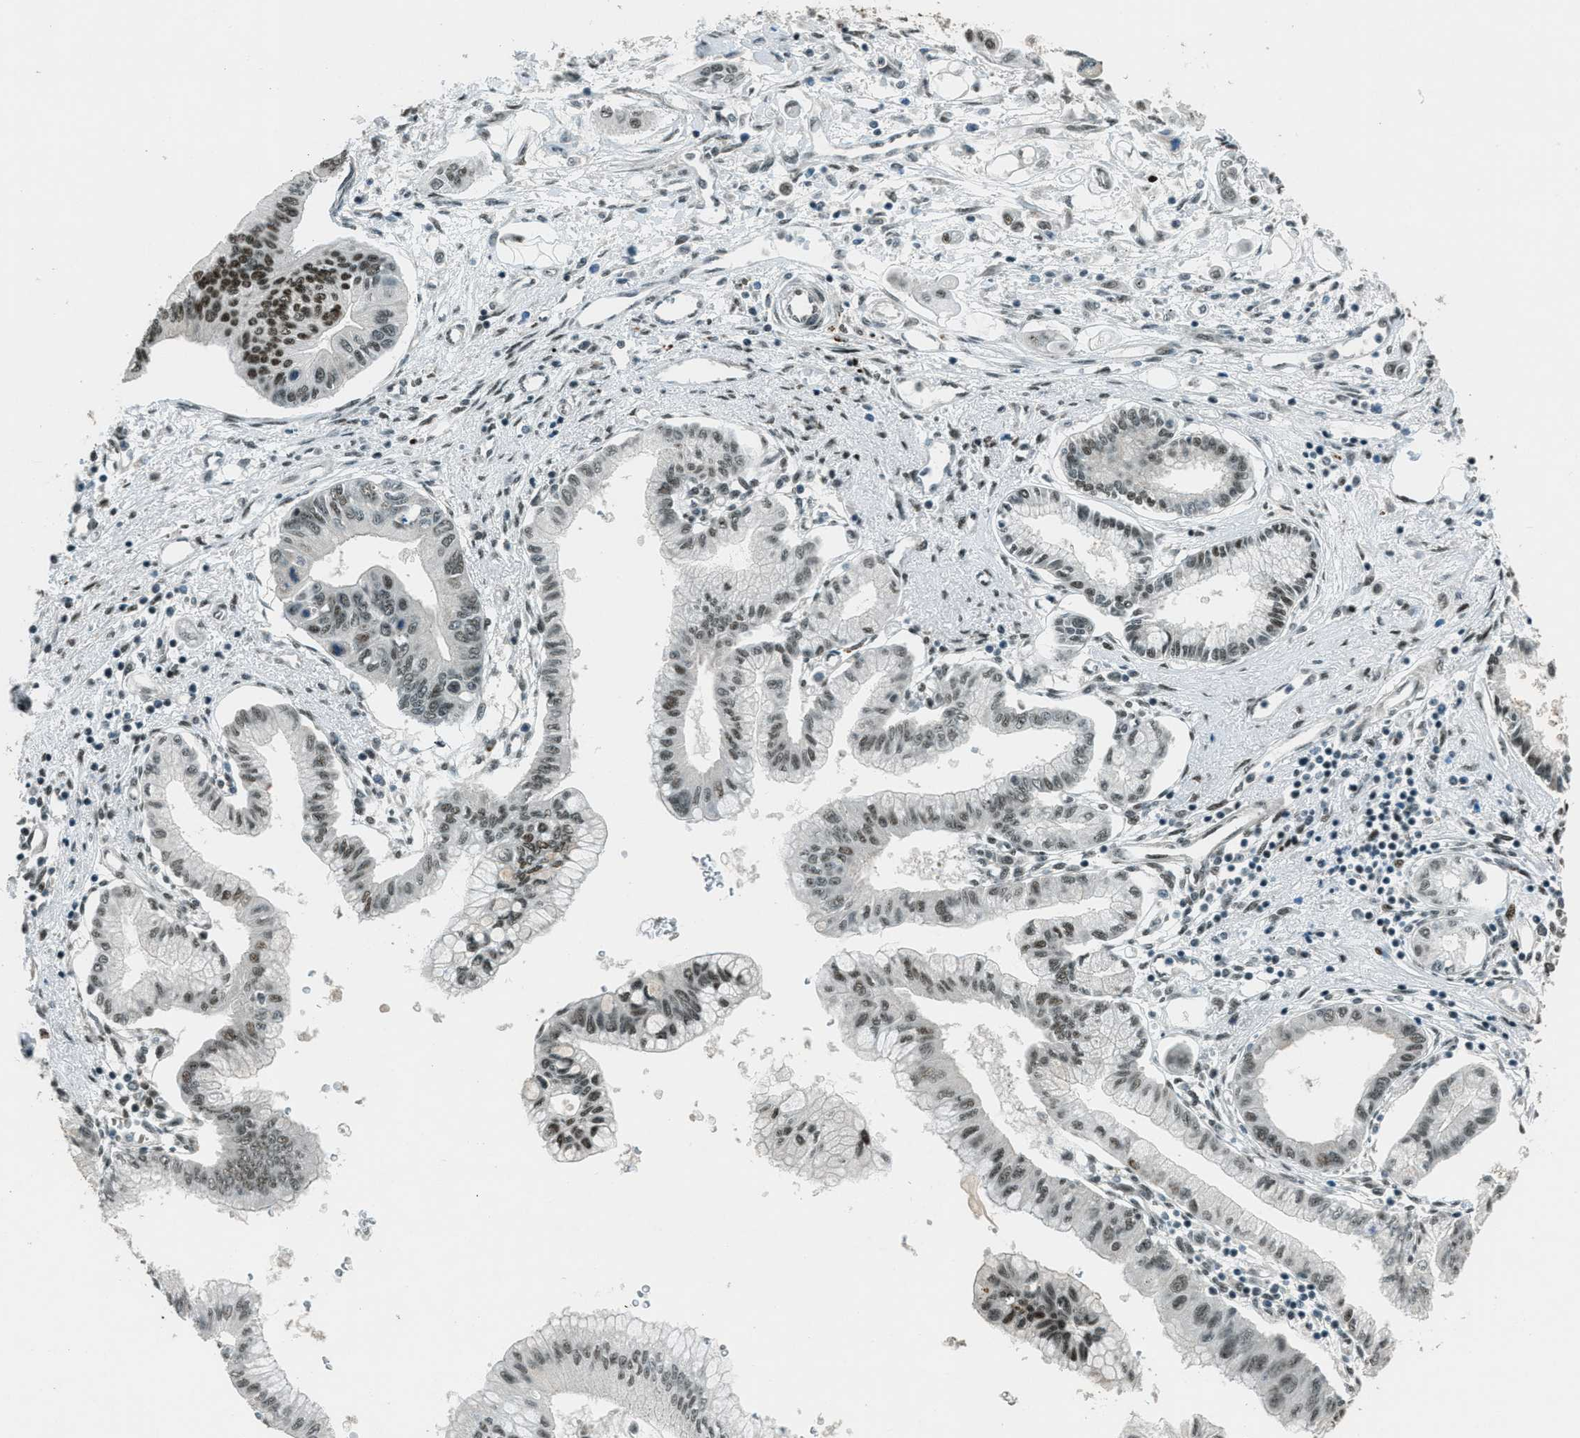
{"staining": {"intensity": "moderate", "quantity": ">75%", "location": "nuclear"}, "tissue": "pancreatic cancer", "cell_type": "Tumor cells", "image_type": "cancer", "snomed": [{"axis": "morphology", "description": "Adenocarcinoma, NOS"}, {"axis": "topography", "description": "Pancreas"}], "caption": "There is medium levels of moderate nuclear staining in tumor cells of pancreatic cancer (adenocarcinoma), as demonstrated by immunohistochemical staining (brown color).", "gene": "TARDBP", "patient": {"sex": "female", "age": 77}}